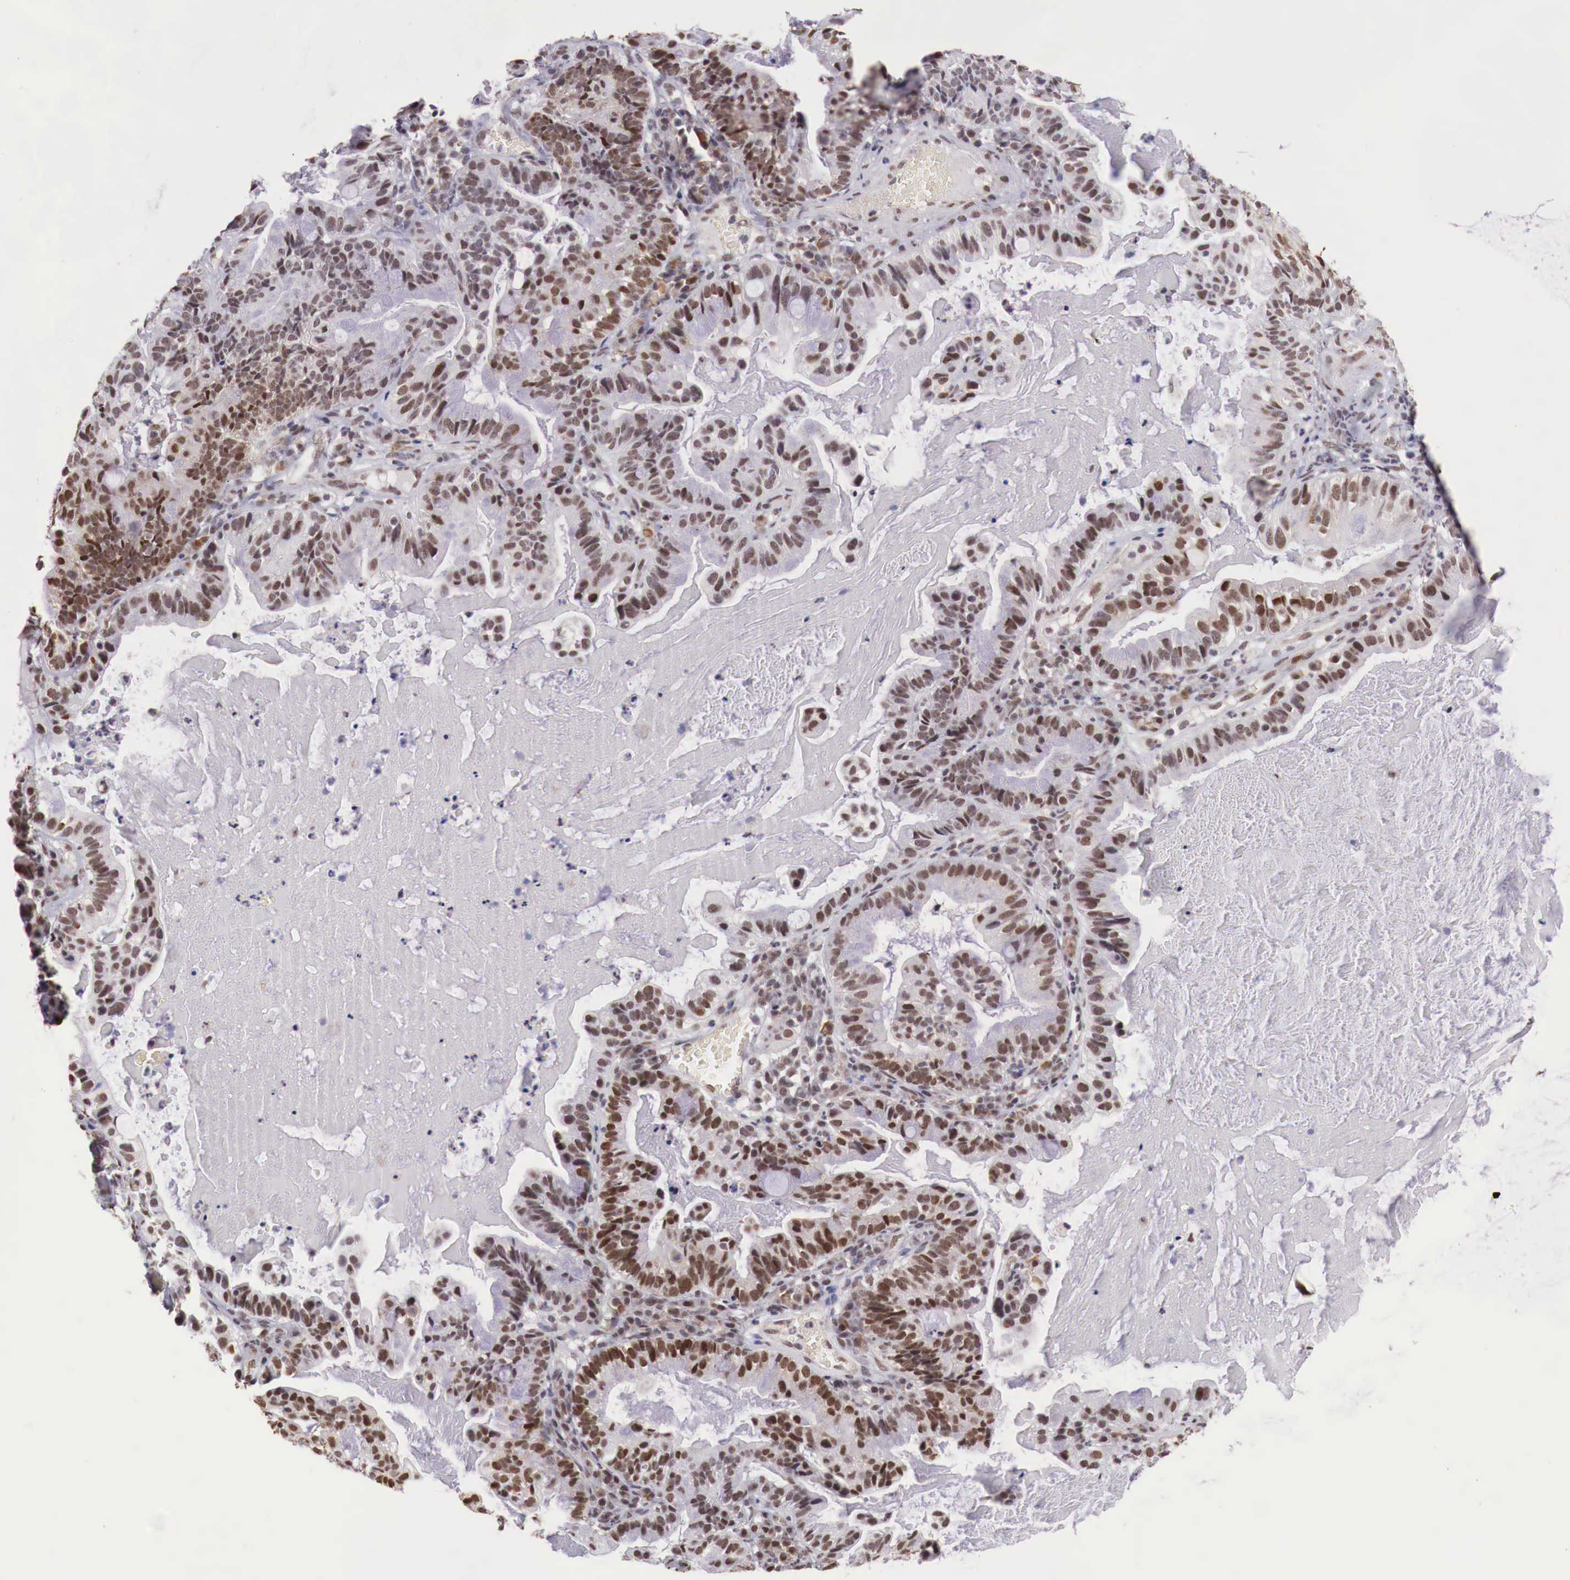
{"staining": {"intensity": "moderate", "quantity": "25%-75%", "location": "nuclear"}, "tissue": "cervical cancer", "cell_type": "Tumor cells", "image_type": "cancer", "snomed": [{"axis": "morphology", "description": "Adenocarcinoma, NOS"}, {"axis": "topography", "description": "Cervix"}], "caption": "A photomicrograph of cervical adenocarcinoma stained for a protein displays moderate nuclear brown staining in tumor cells.", "gene": "FOXP2", "patient": {"sex": "female", "age": 41}}